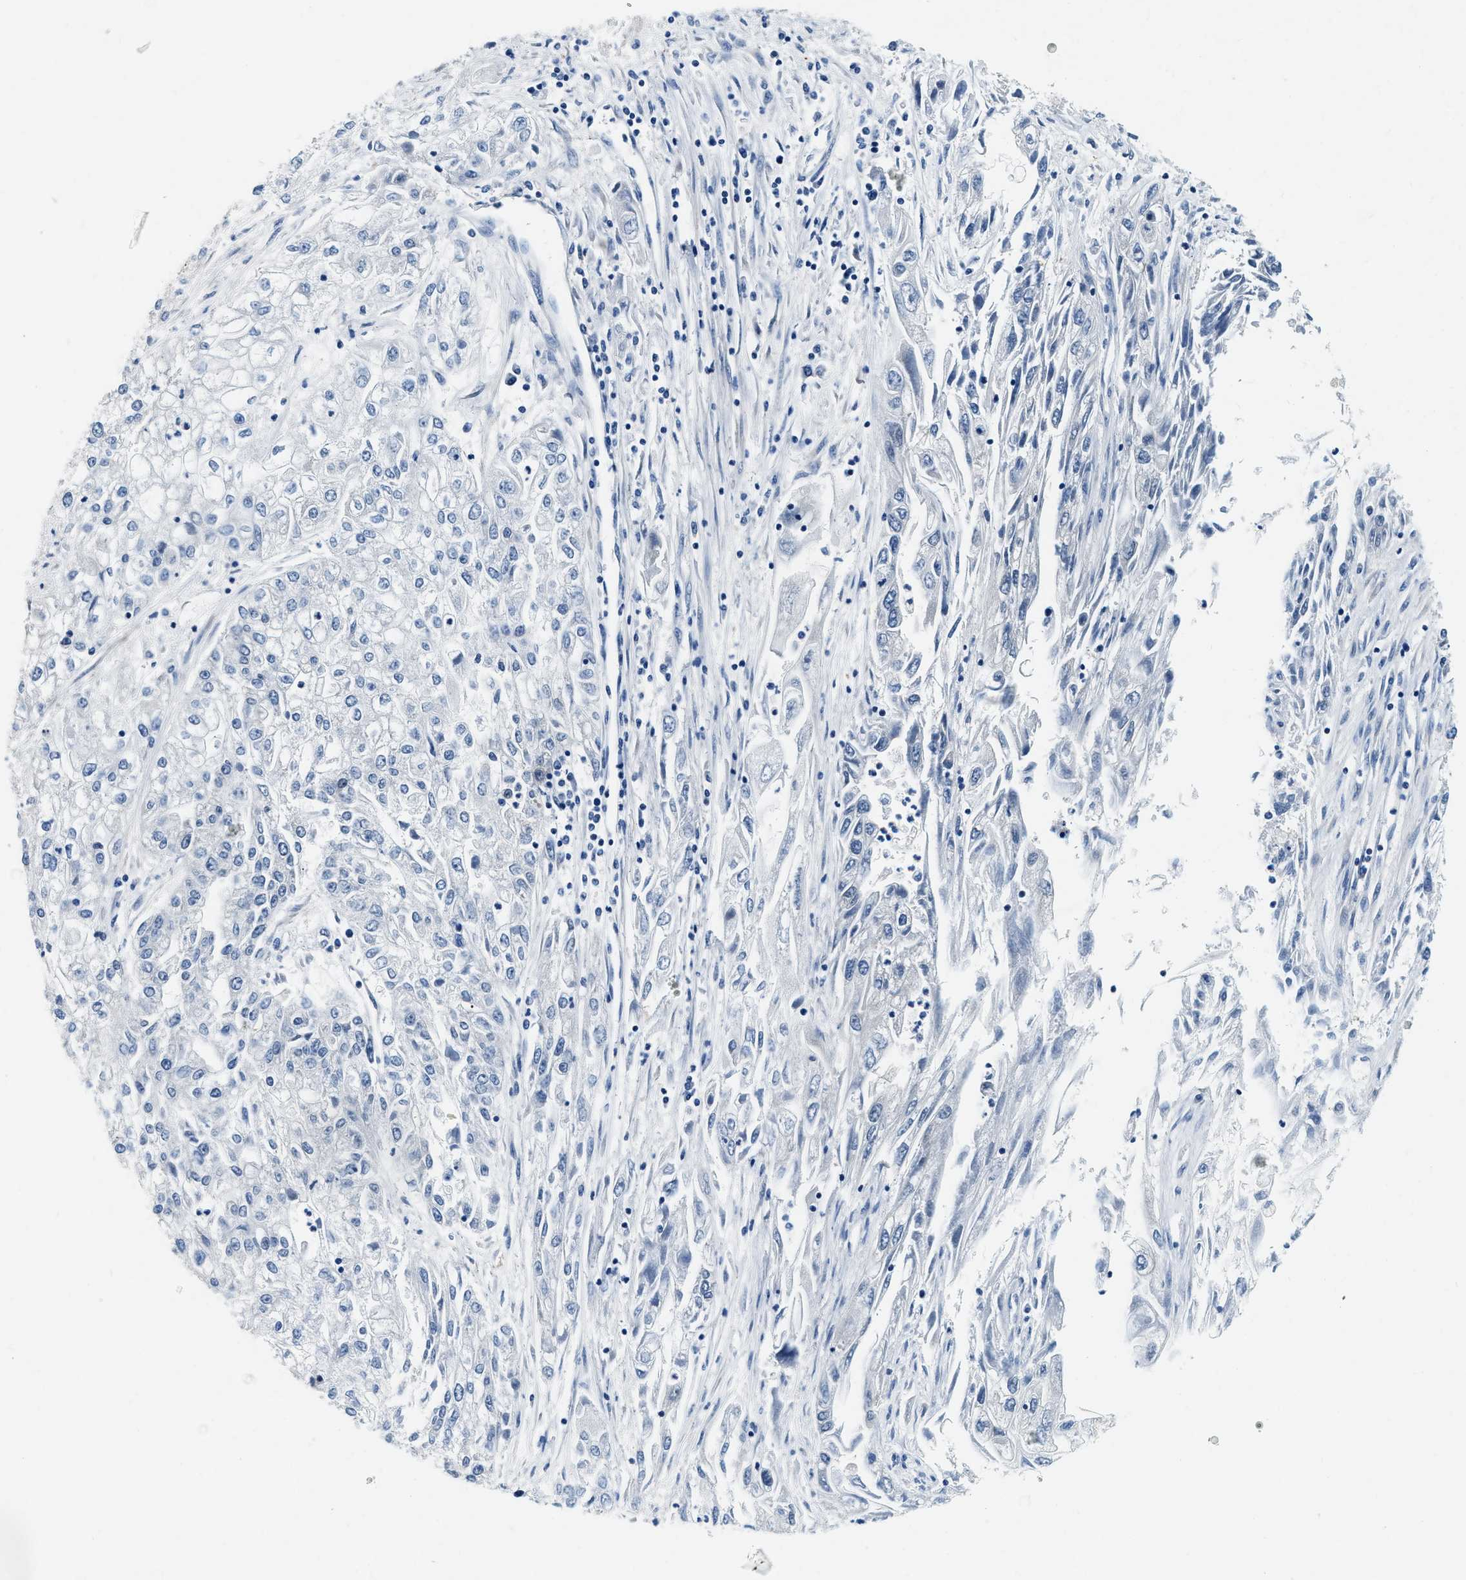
{"staining": {"intensity": "negative", "quantity": "none", "location": "none"}, "tissue": "endometrial cancer", "cell_type": "Tumor cells", "image_type": "cancer", "snomed": [{"axis": "morphology", "description": "Adenocarcinoma, NOS"}, {"axis": "topography", "description": "Endometrium"}], "caption": "Endometrial cancer (adenocarcinoma) was stained to show a protein in brown. There is no significant expression in tumor cells.", "gene": "EIF2AK2", "patient": {"sex": "female", "age": 49}}